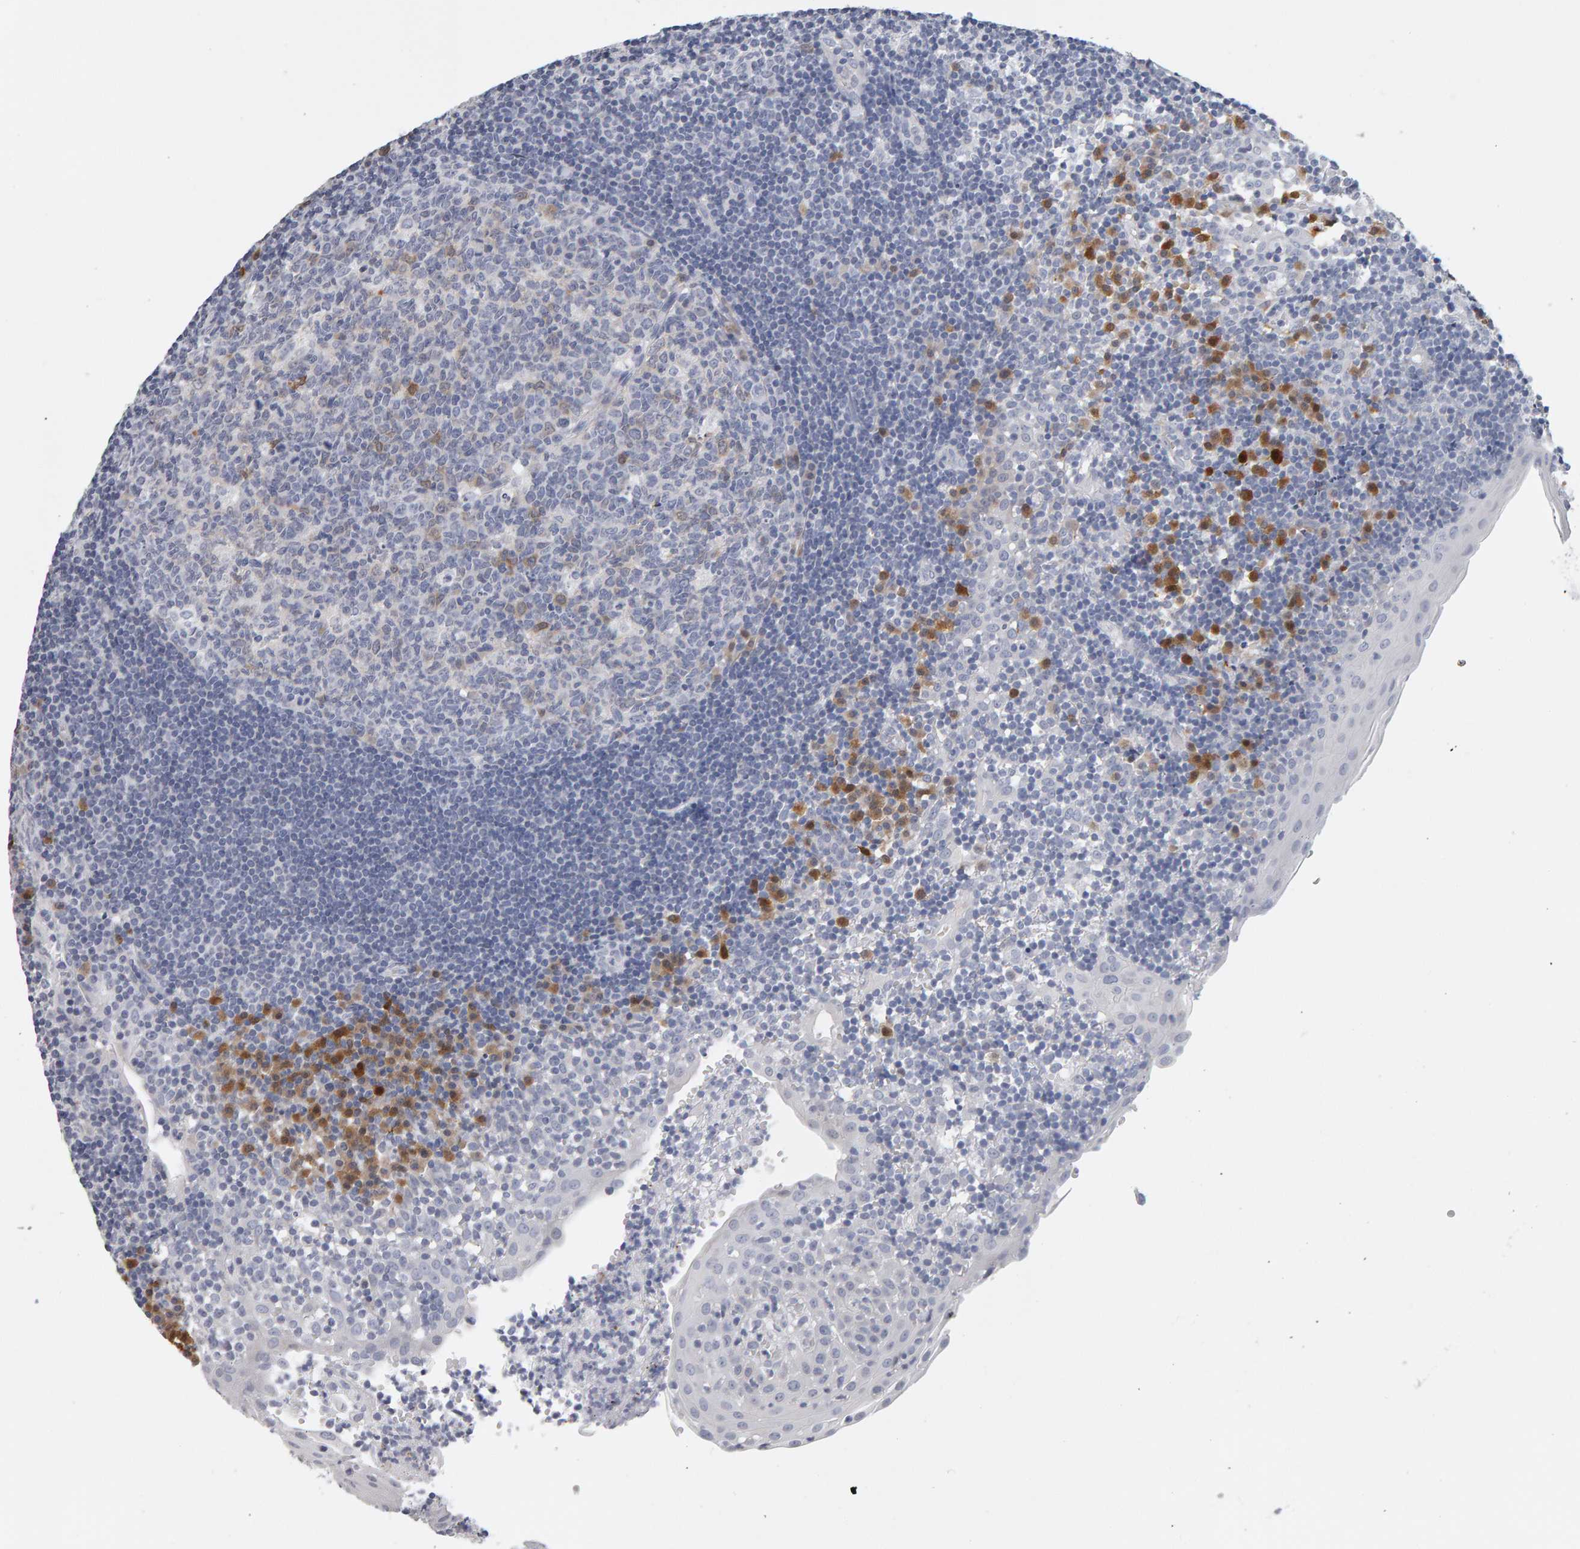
{"staining": {"intensity": "moderate", "quantity": "<25%", "location": "cytoplasmic/membranous"}, "tissue": "tonsil", "cell_type": "Germinal center cells", "image_type": "normal", "snomed": [{"axis": "morphology", "description": "Normal tissue, NOS"}, {"axis": "topography", "description": "Tonsil"}], "caption": "DAB (3,3'-diaminobenzidine) immunohistochemical staining of benign human tonsil demonstrates moderate cytoplasmic/membranous protein expression in about <25% of germinal center cells. The protein of interest is shown in brown color, while the nuclei are stained blue.", "gene": "CTH", "patient": {"sex": "female", "age": 40}}